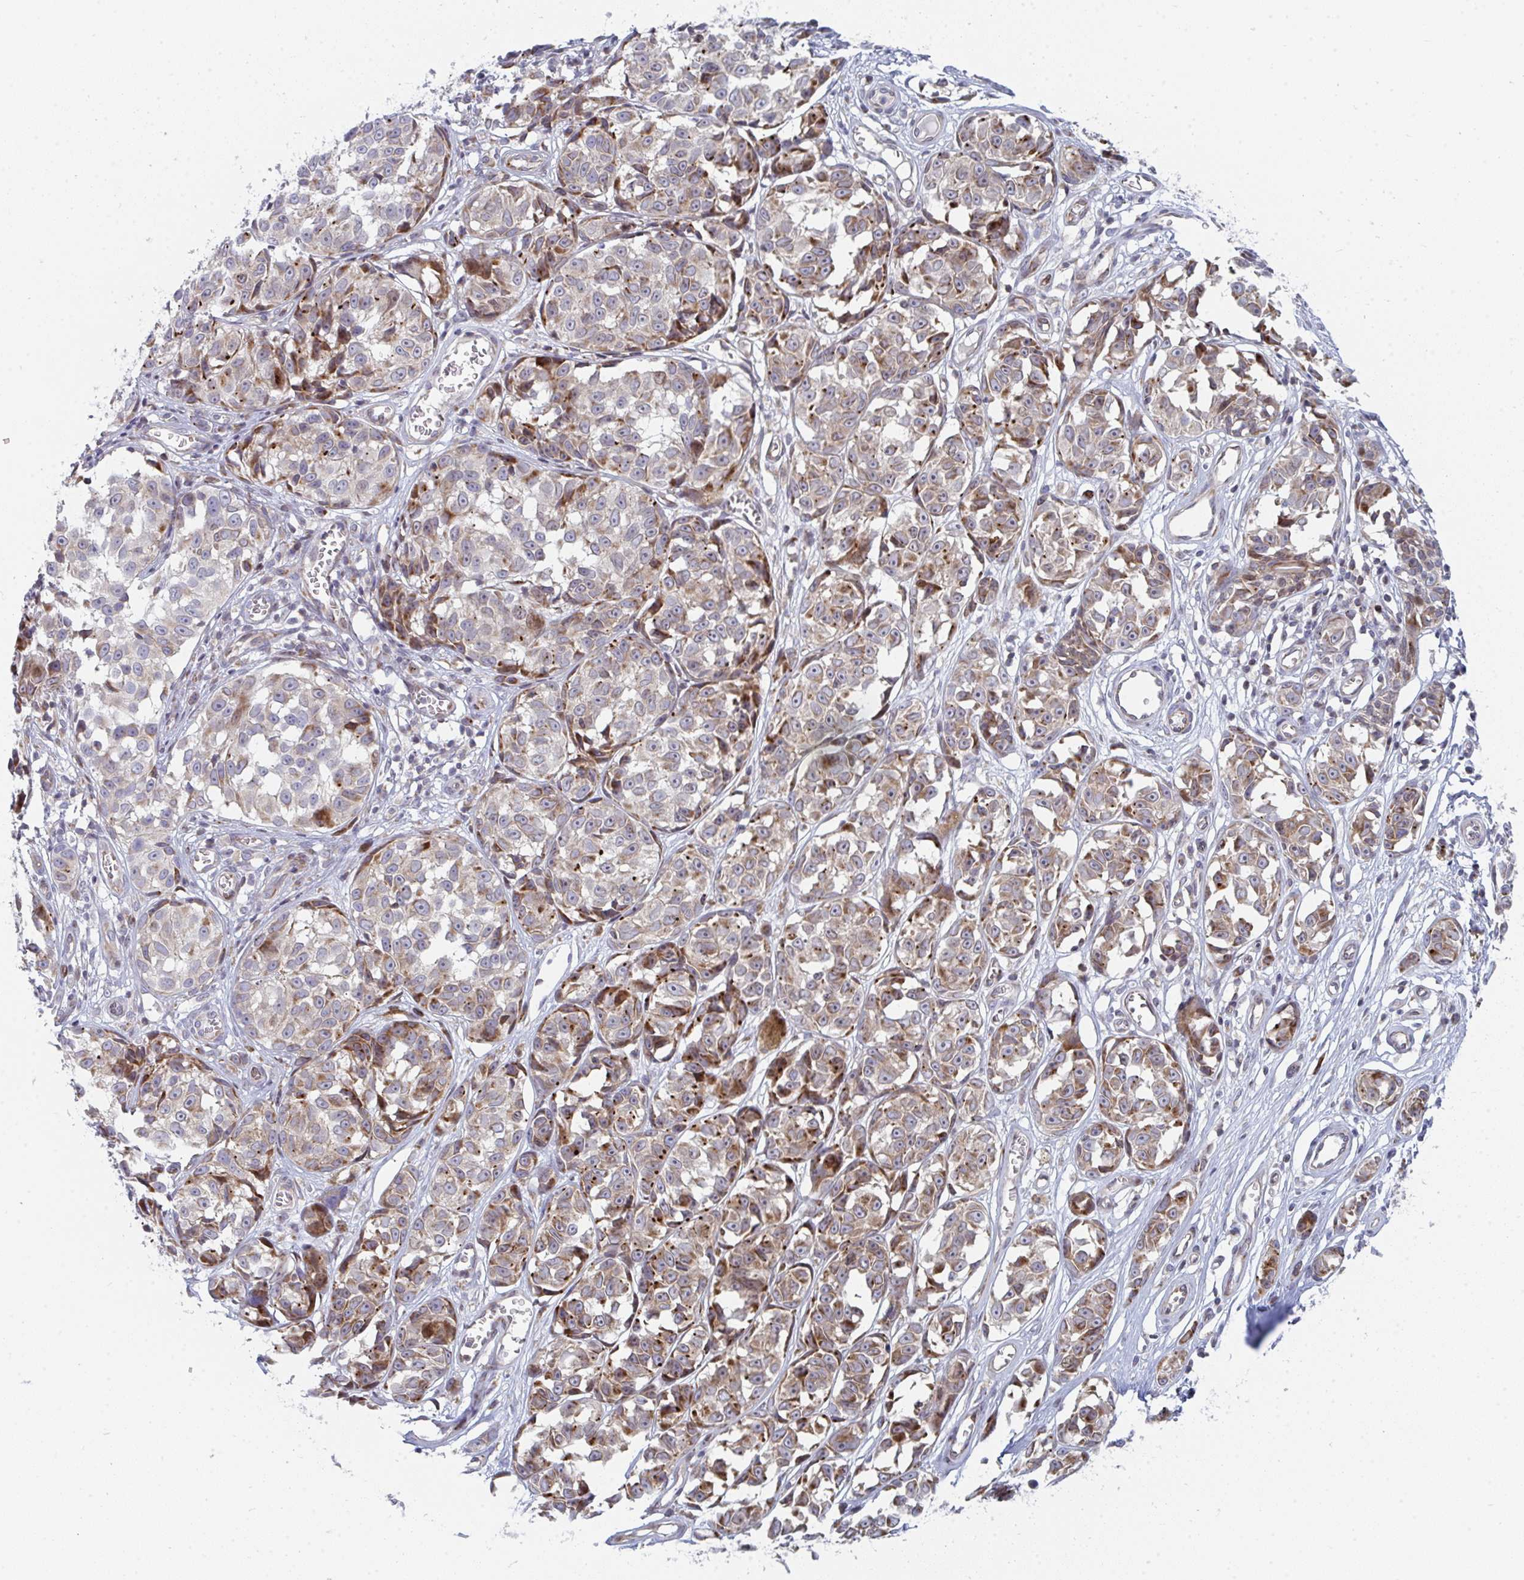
{"staining": {"intensity": "moderate", "quantity": "25%-75%", "location": "cytoplasmic/membranous"}, "tissue": "melanoma", "cell_type": "Tumor cells", "image_type": "cancer", "snomed": [{"axis": "morphology", "description": "Malignant melanoma, NOS"}, {"axis": "topography", "description": "Skin"}], "caption": "Protein staining of melanoma tissue displays moderate cytoplasmic/membranous expression in about 25%-75% of tumor cells. (IHC, brightfield microscopy, high magnification).", "gene": "PRKCH", "patient": {"sex": "male", "age": 73}}